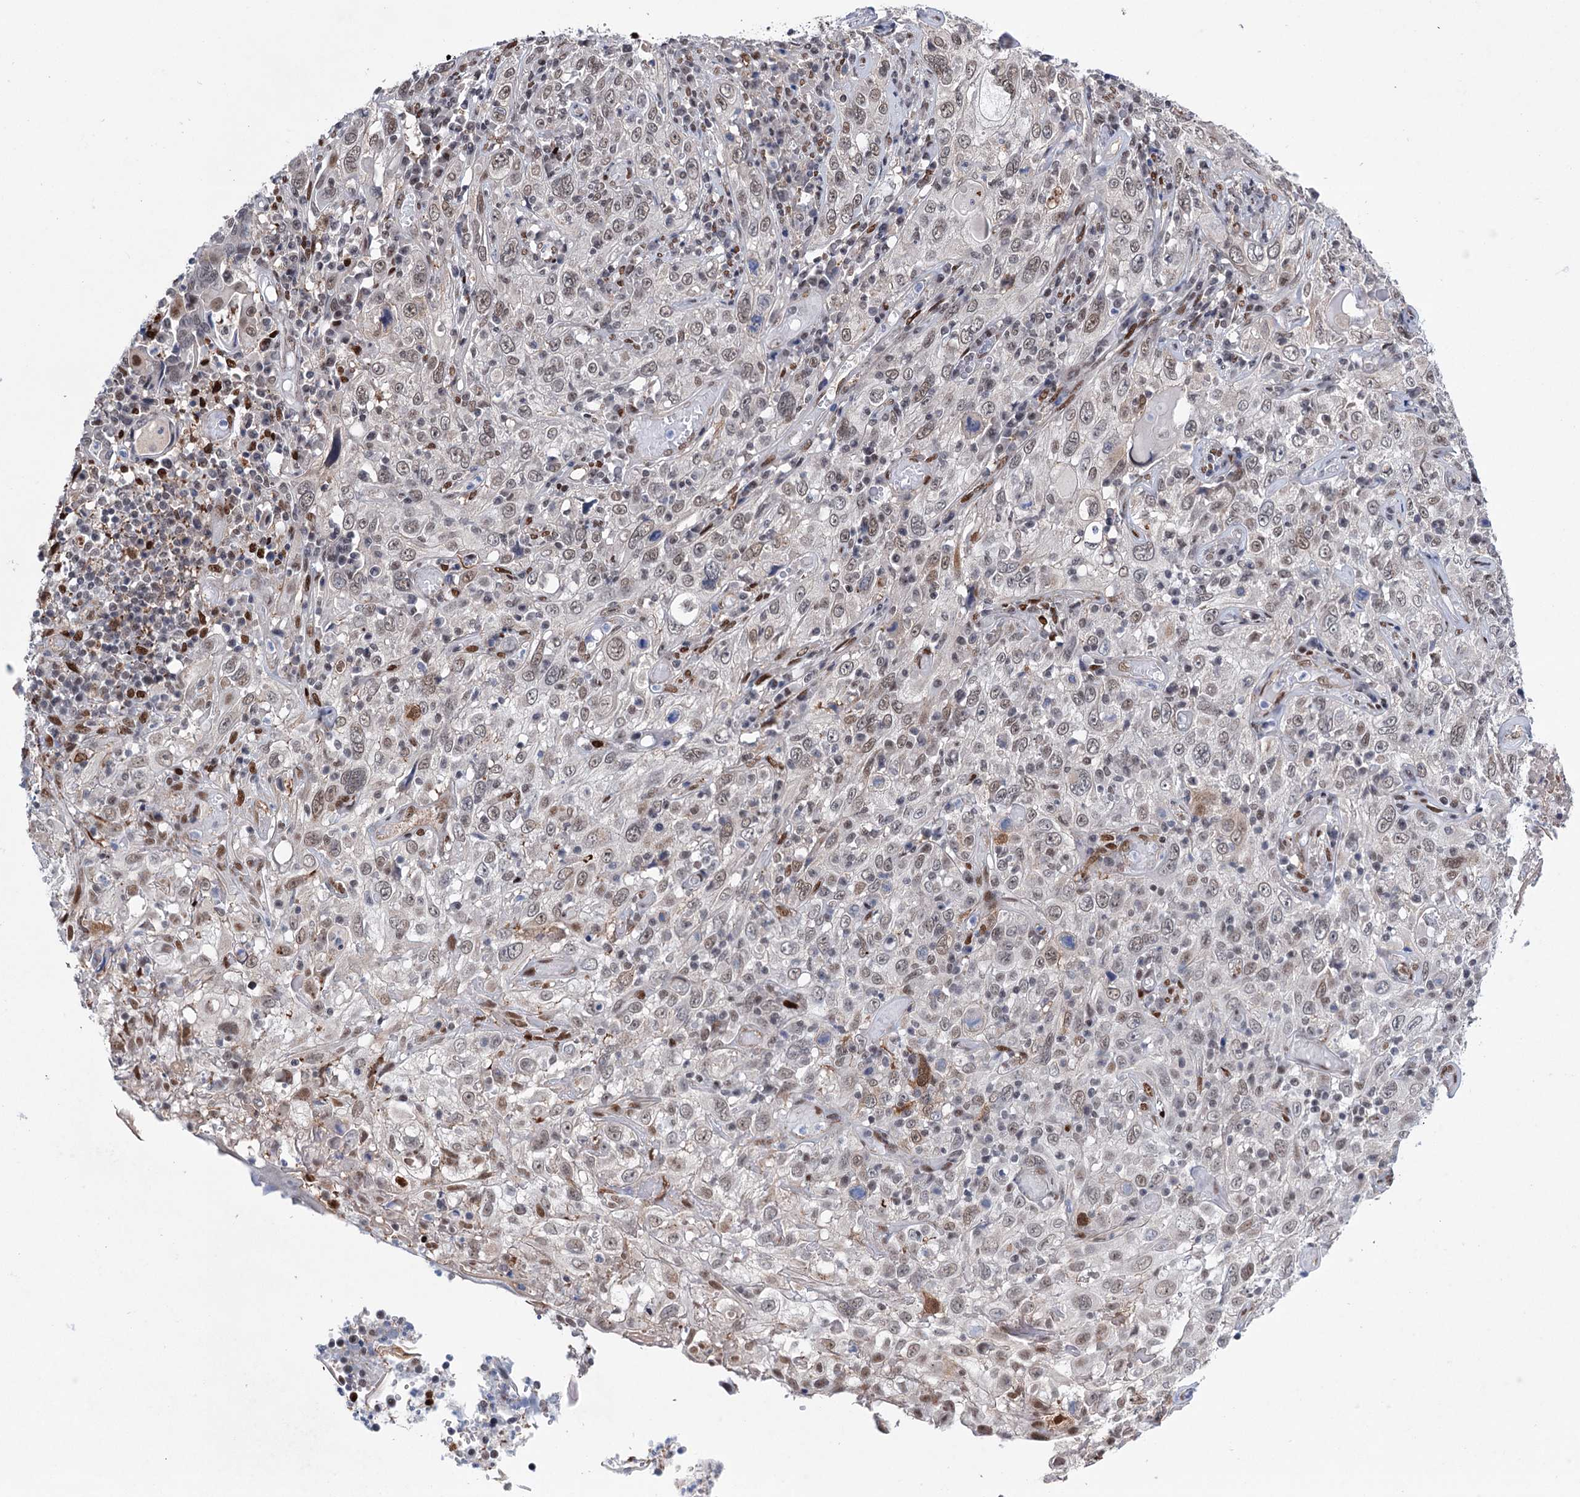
{"staining": {"intensity": "weak", "quantity": ">75%", "location": "nuclear"}, "tissue": "cervical cancer", "cell_type": "Tumor cells", "image_type": "cancer", "snomed": [{"axis": "morphology", "description": "Squamous cell carcinoma, NOS"}, {"axis": "topography", "description": "Cervix"}], "caption": "Immunohistochemical staining of squamous cell carcinoma (cervical) demonstrates low levels of weak nuclear protein positivity in approximately >75% of tumor cells.", "gene": "FAM53A", "patient": {"sex": "female", "age": 46}}